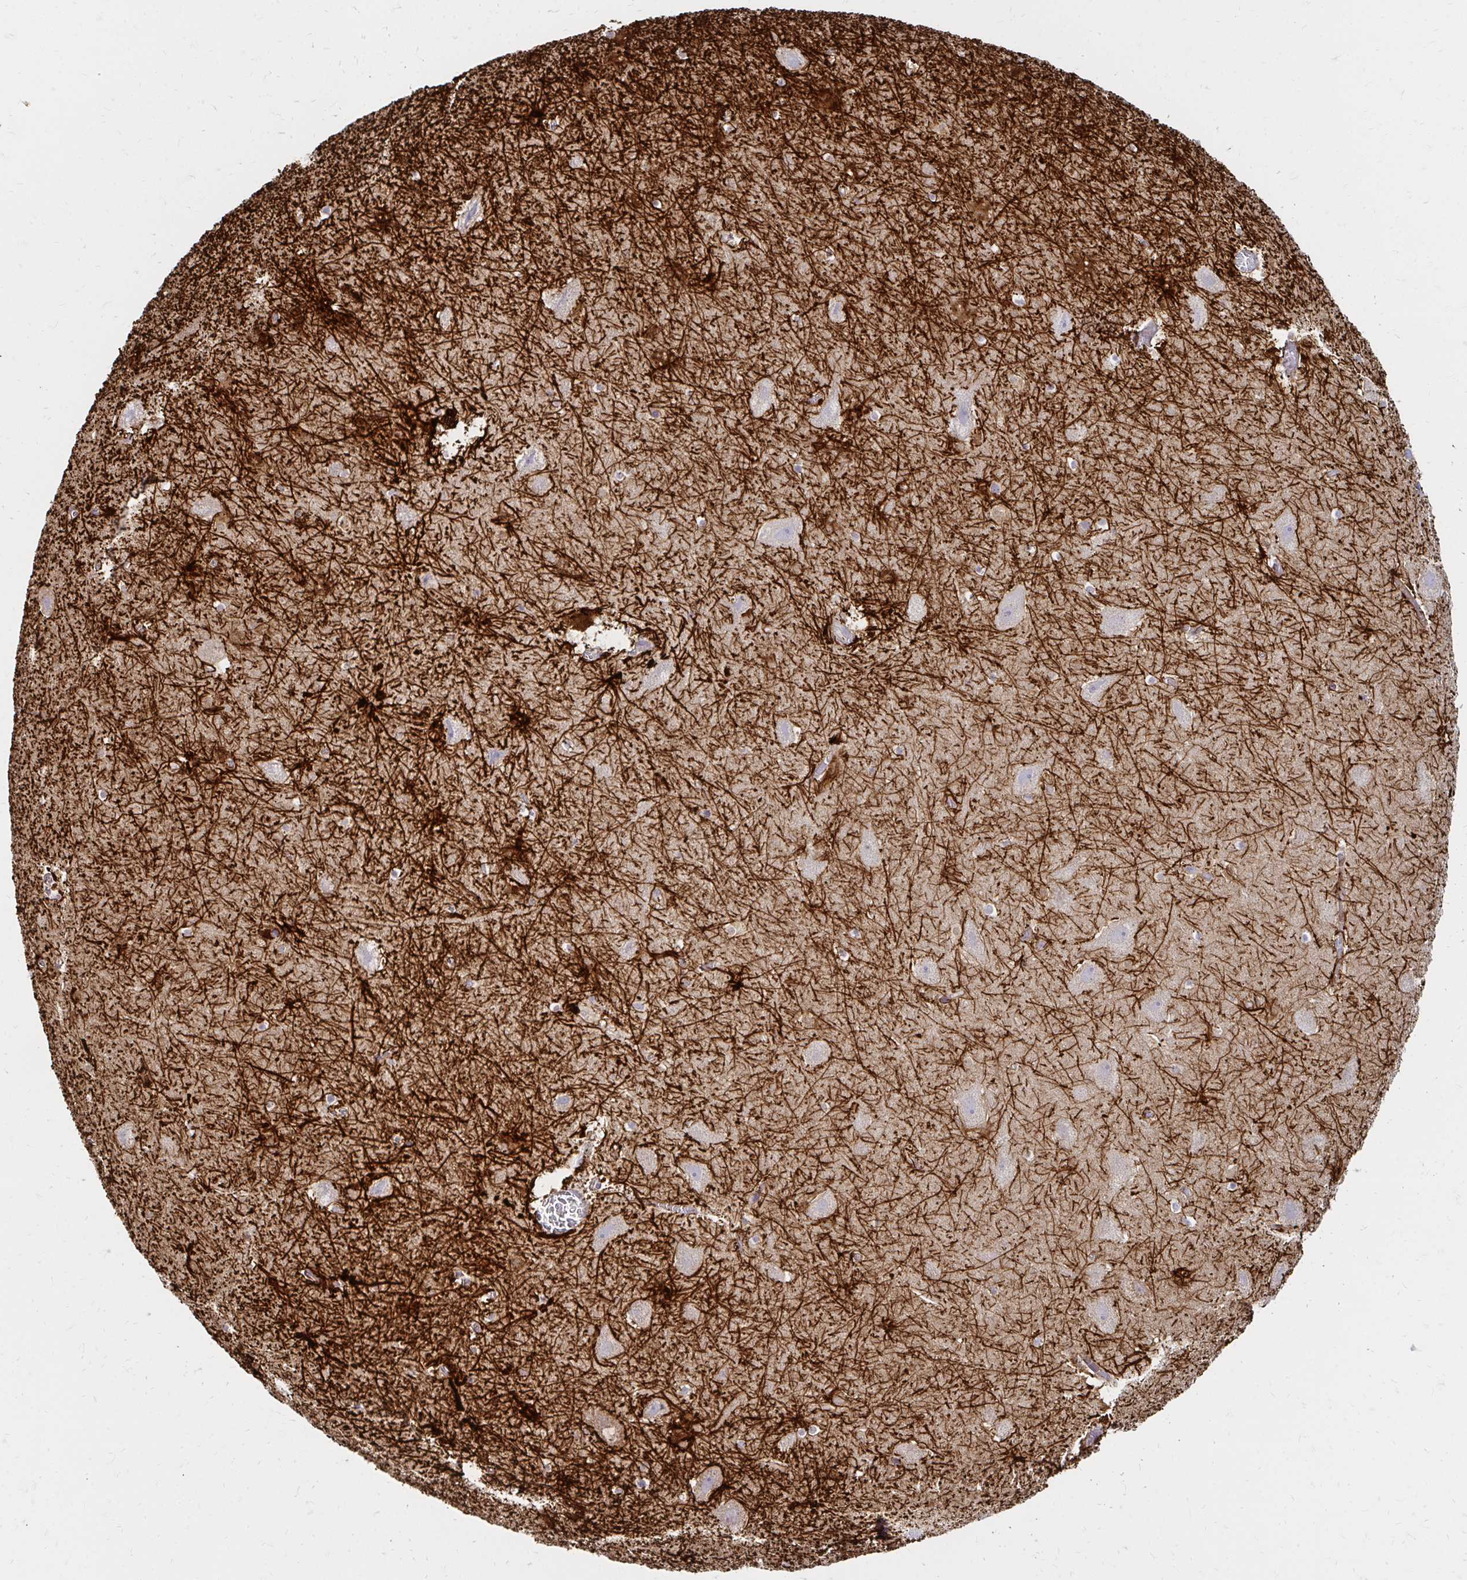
{"staining": {"intensity": "strong", "quantity": "<25%", "location": "cytoplasmic/membranous"}, "tissue": "hippocampus", "cell_type": "Glial cells", "image_type": "normal", "snomed": [{"axis": "morphology", "description": "Normal tissue, NOS"}, {"axis": "topography", "description": "Hippocampus"}], "caption": "Hippocampus stained with immunohistochemistry shows strong cytoplasmic/membranous expression in approximately <25% of glial cells.", "gene": "ITGA2", "patient": {"sex": "female", "age": 42}}